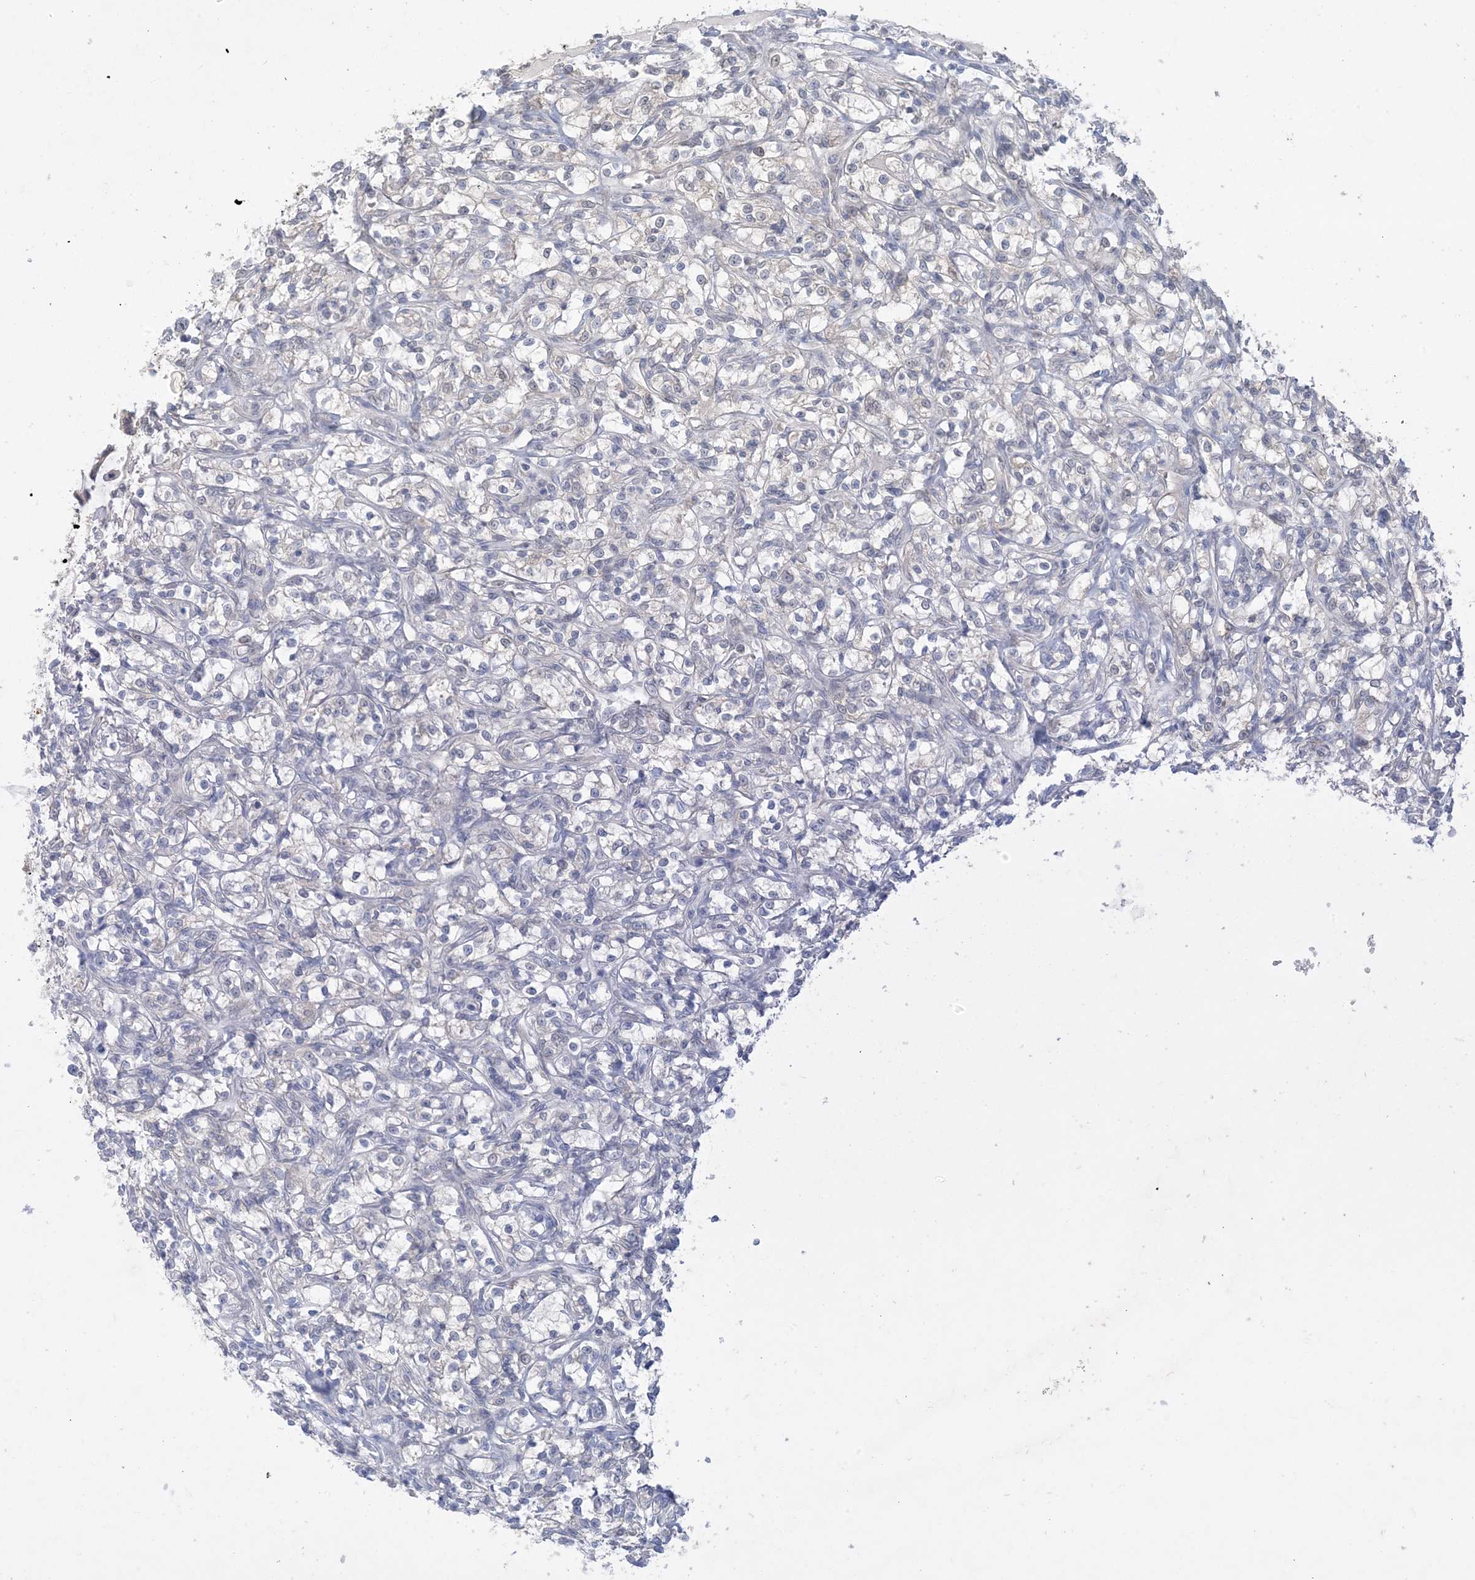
{"staining": {"intensity": "negative", "quantity": "none", "location": "none"}, "tissue": "renal cancer", "cell_type": "Tumor cells", "image_type": "cancer", "snomed": [{"axis": "morphology", "description": "Adenocarcinoma, NOS"}, {"axis": "topography", "description": "Kidney"}], "caption": "Immunohistochemical staining of renal cancer (adenocarcinoma) reveals no significant positivity in tumor cells.", "gene": "HMGCS1", "patient": {"sex": "female", "age": 69}}